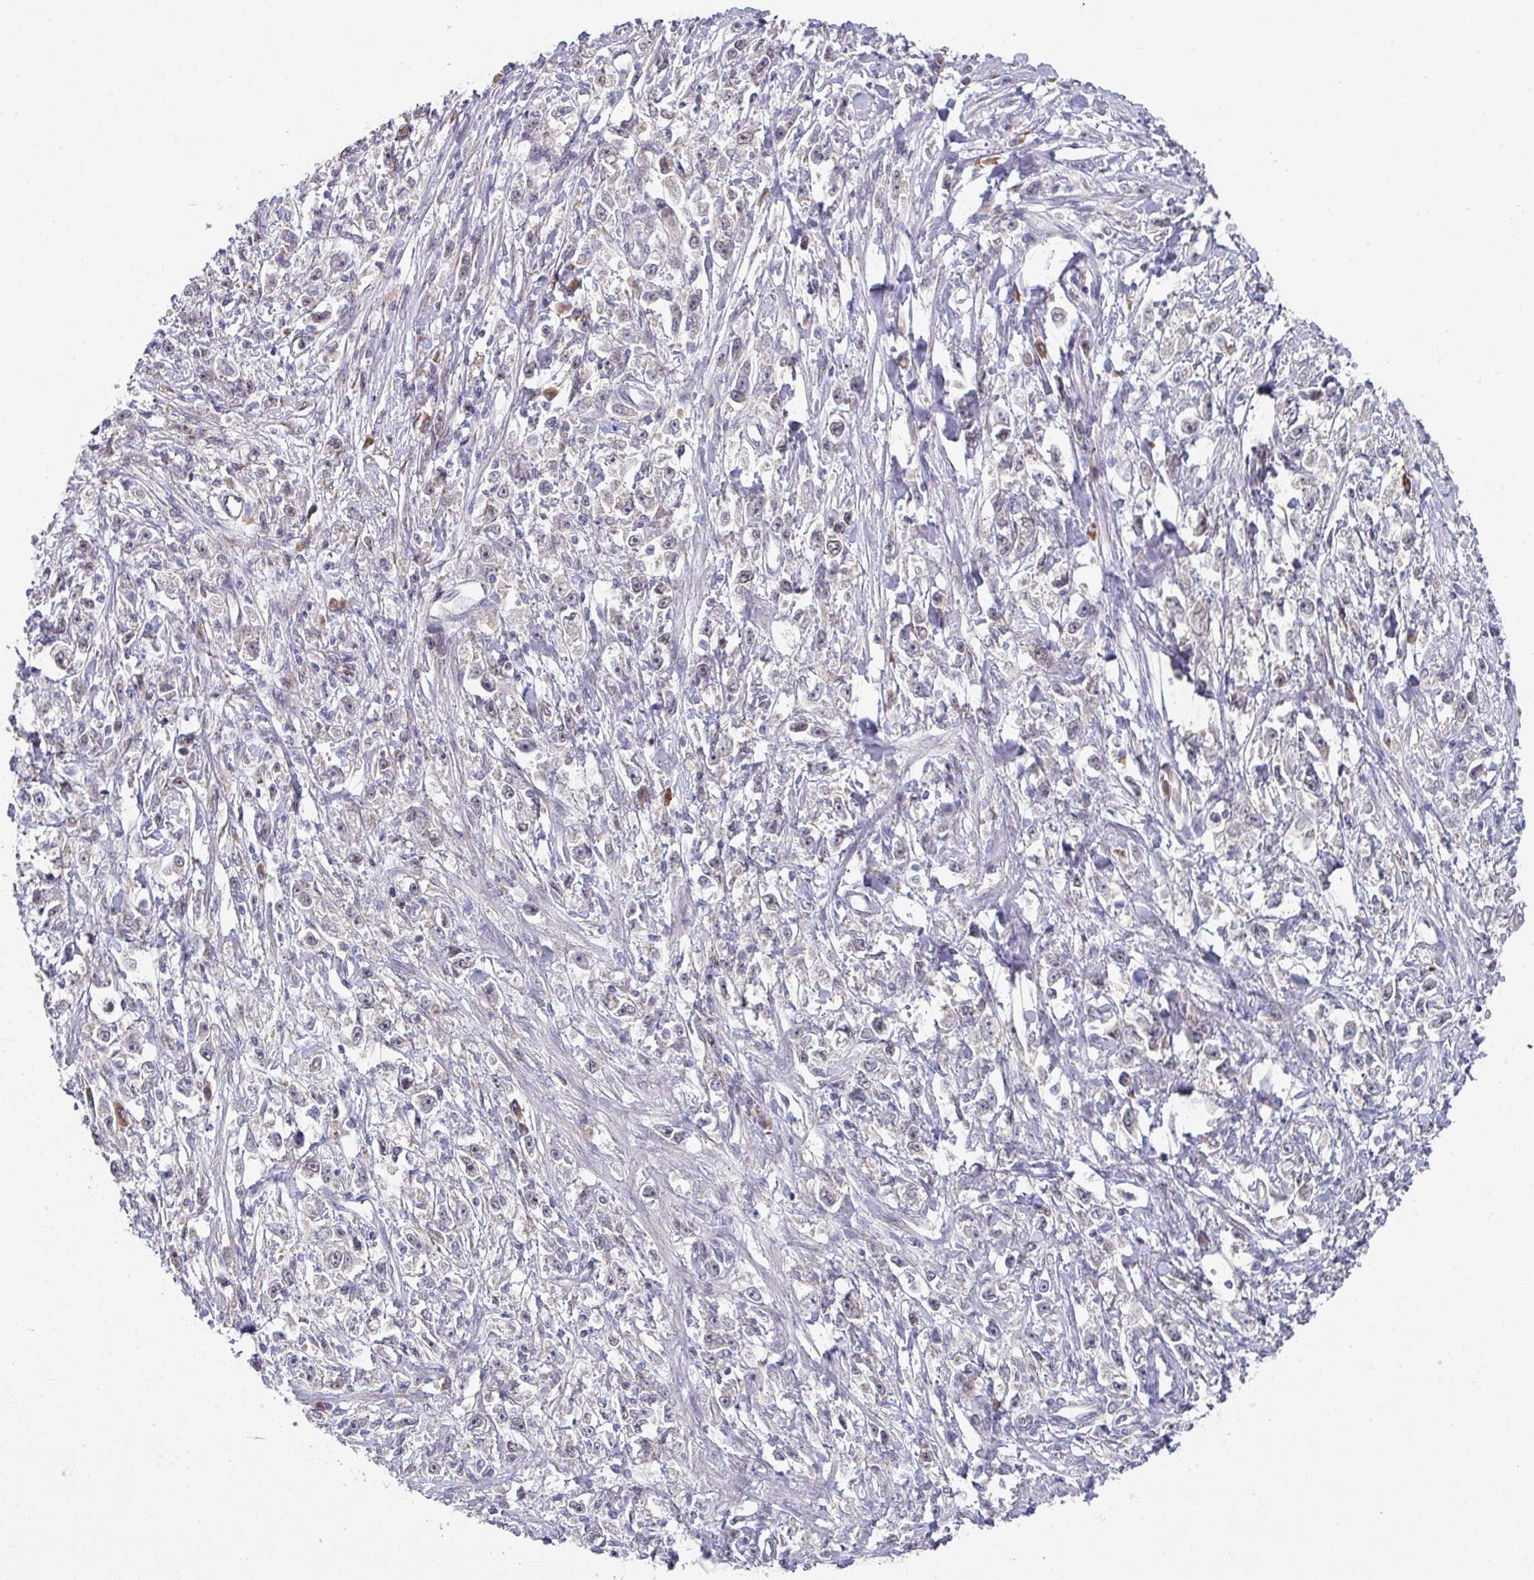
{"staining": {"intensity": "negative", "quantity": "none", "location": "none"}, "tissue": "stomach cancer", "cell_type": "Tumor cells", "image_type": "cancer", "snomed": [{"axis": "morphology", "description": "Adenocarcinoma, NOS"}, {"axis": "topography", "description": "Stomach"}], "caption": "Photomicrograph shows no significant protein staining in tumor cells of stomach adenocarcinoma.", "gene": "TMED5", "patient": {"sex": "female", "age": 59}}